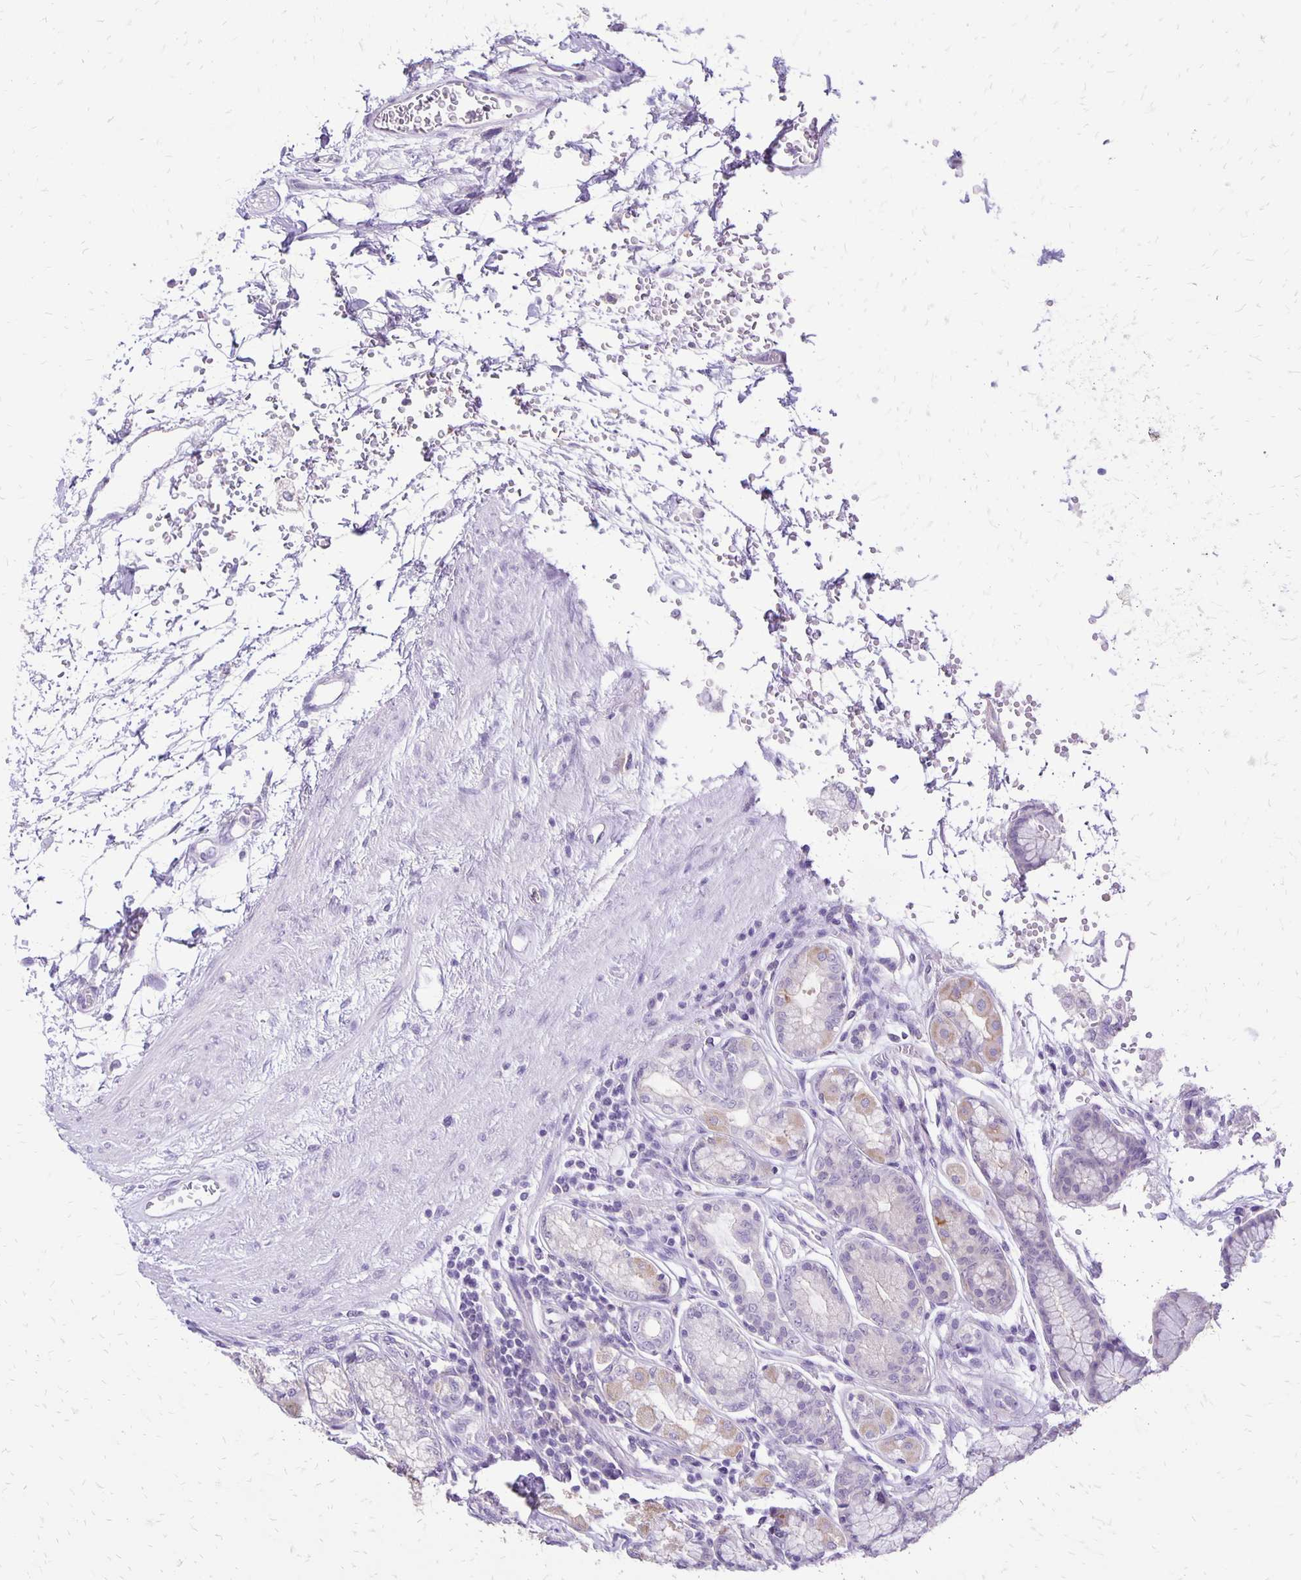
{"staining": {"intensity": "moderate", "quantity": "<25%", "location": "cytoplasmic/membranous"}, "tissue": "stomach", "cell_type": "Glandular cells", "image_type": "normal", "snomed": [{"axis": "morphology", "description": "Normal tissue, NOS"}, {"axis": "topography", "description": "Stomach"}, {"axis": "topography", "description": "Stomach, lower"}], "caption": "Brown immunohistochemical staining in unremarkable stomach exhibits moderate cytoplasmic/membranous staining in about <25% of glandular cells.", "gene": "ANKRD45", "patient": {"sex": "male", "age": 76}}